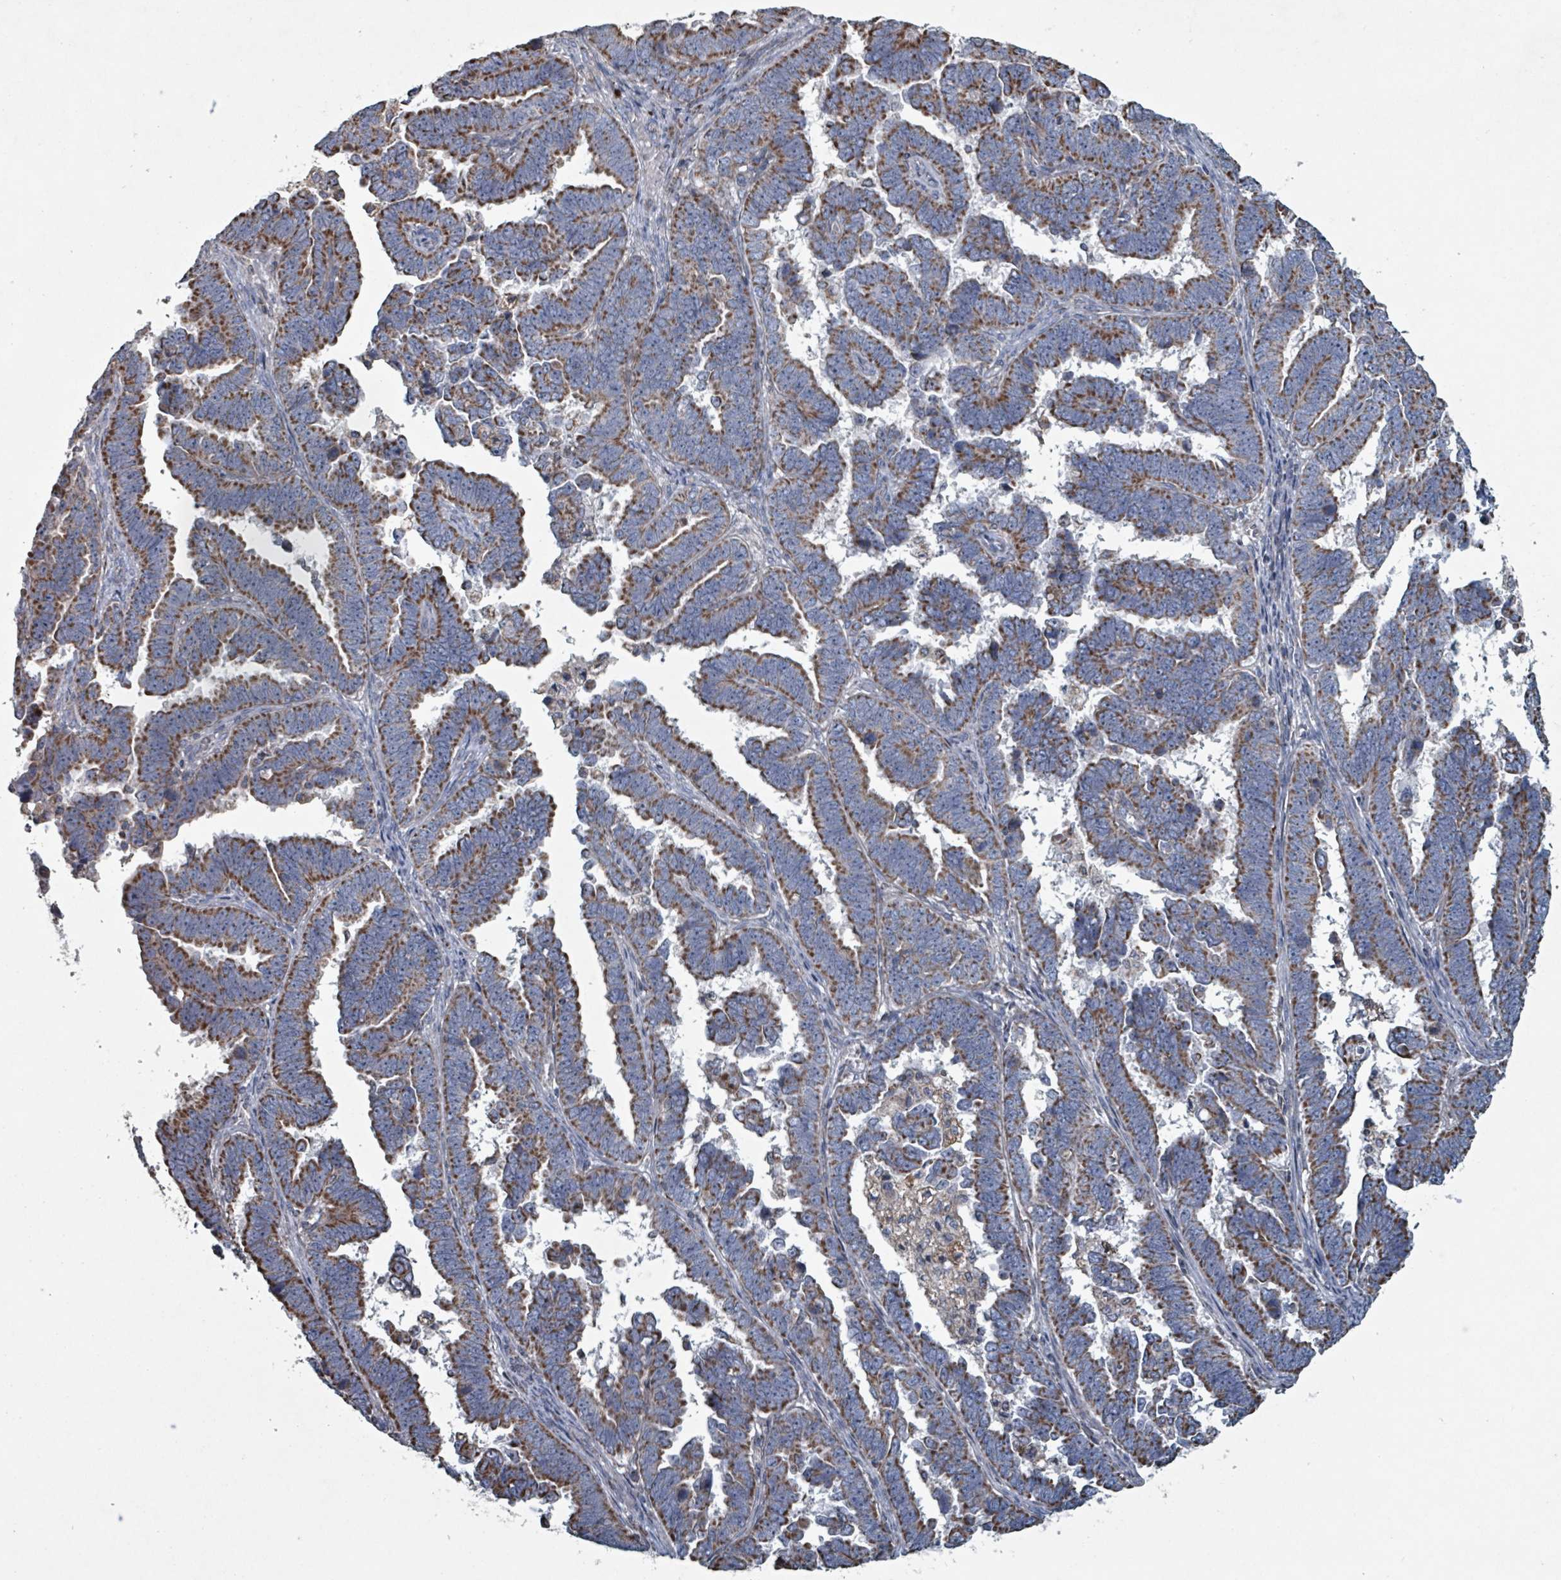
{"staining": {"intensity": "moderate", "quantity": ">75%", "location": "cytoplasmic/membranous"}, "tissue": "endometrial cancer", "cell_type": "Tumor cells", "image_type": "cancer", "snomed": [{"axis": "morphology", "description": "Adenocarcinoma, NOS"}, {"axis": "topography", "description": "Endometrium"}], "caption": "Immunohistochemical staining of endometrial cancer shows moderate cytoplasmic/membranous protein staining in about >75% of tumor cells.", "gene": "ABHD18", "patient": {"sex": "female", "age": 75}}